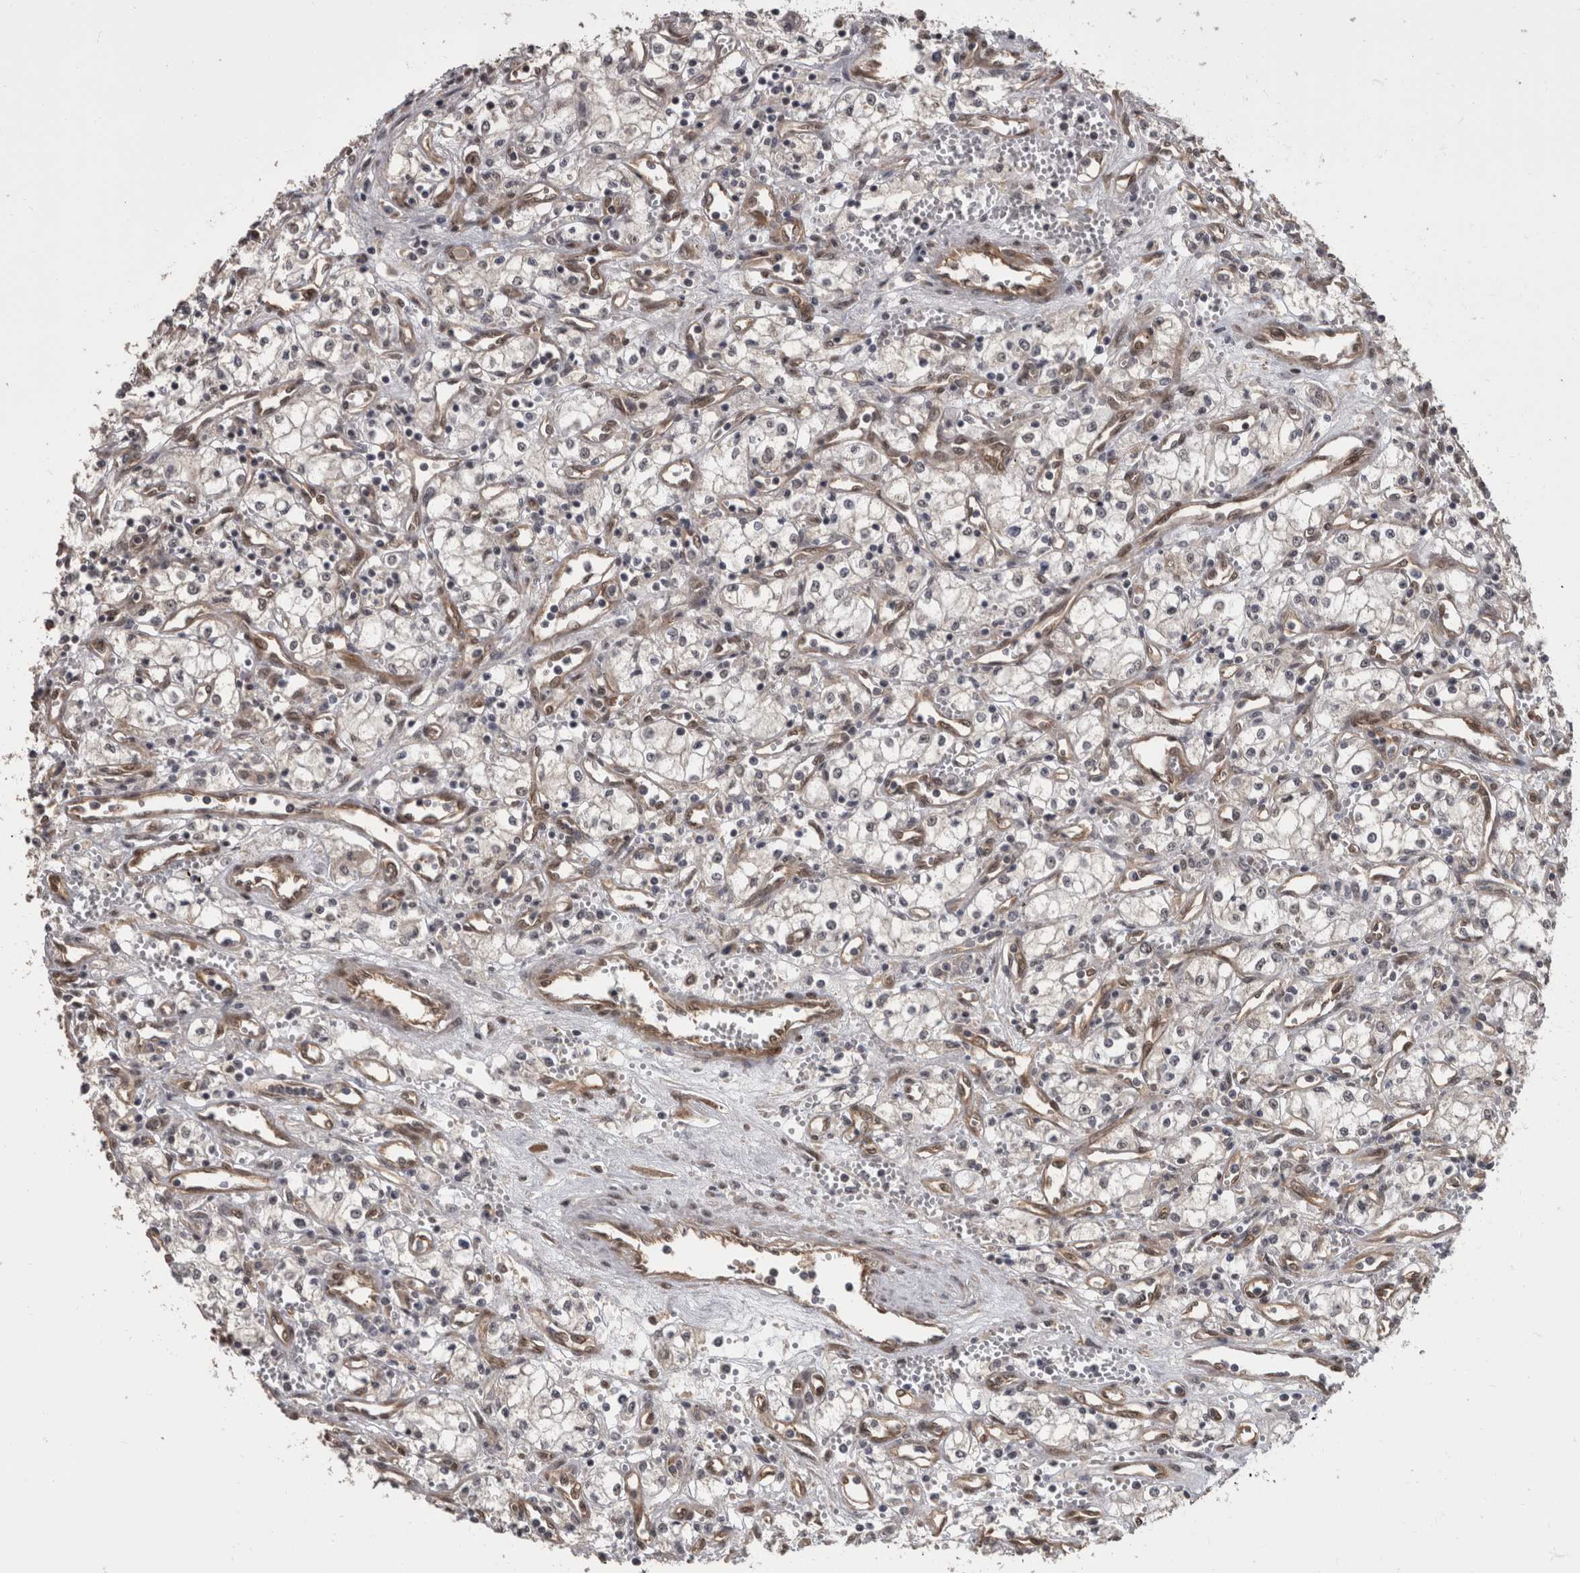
{"staining": {"intensity": "negative", "quantity": "none", "location": "none"}, "tissue": "renal cancer", "cell_type": "Tumor cells", "image_type": "cancer", "snomed": [{"axis": "morphology", "description": "Adenocarcinoma, NOS"}, {"axis": "topography", "description": "Kidney"}], "caption": "The image demonstrates no staining of tumor cells in renal adenocarcinoma.", "gene": "AKT3", "patient": {"sex": "male", "age": 59}}